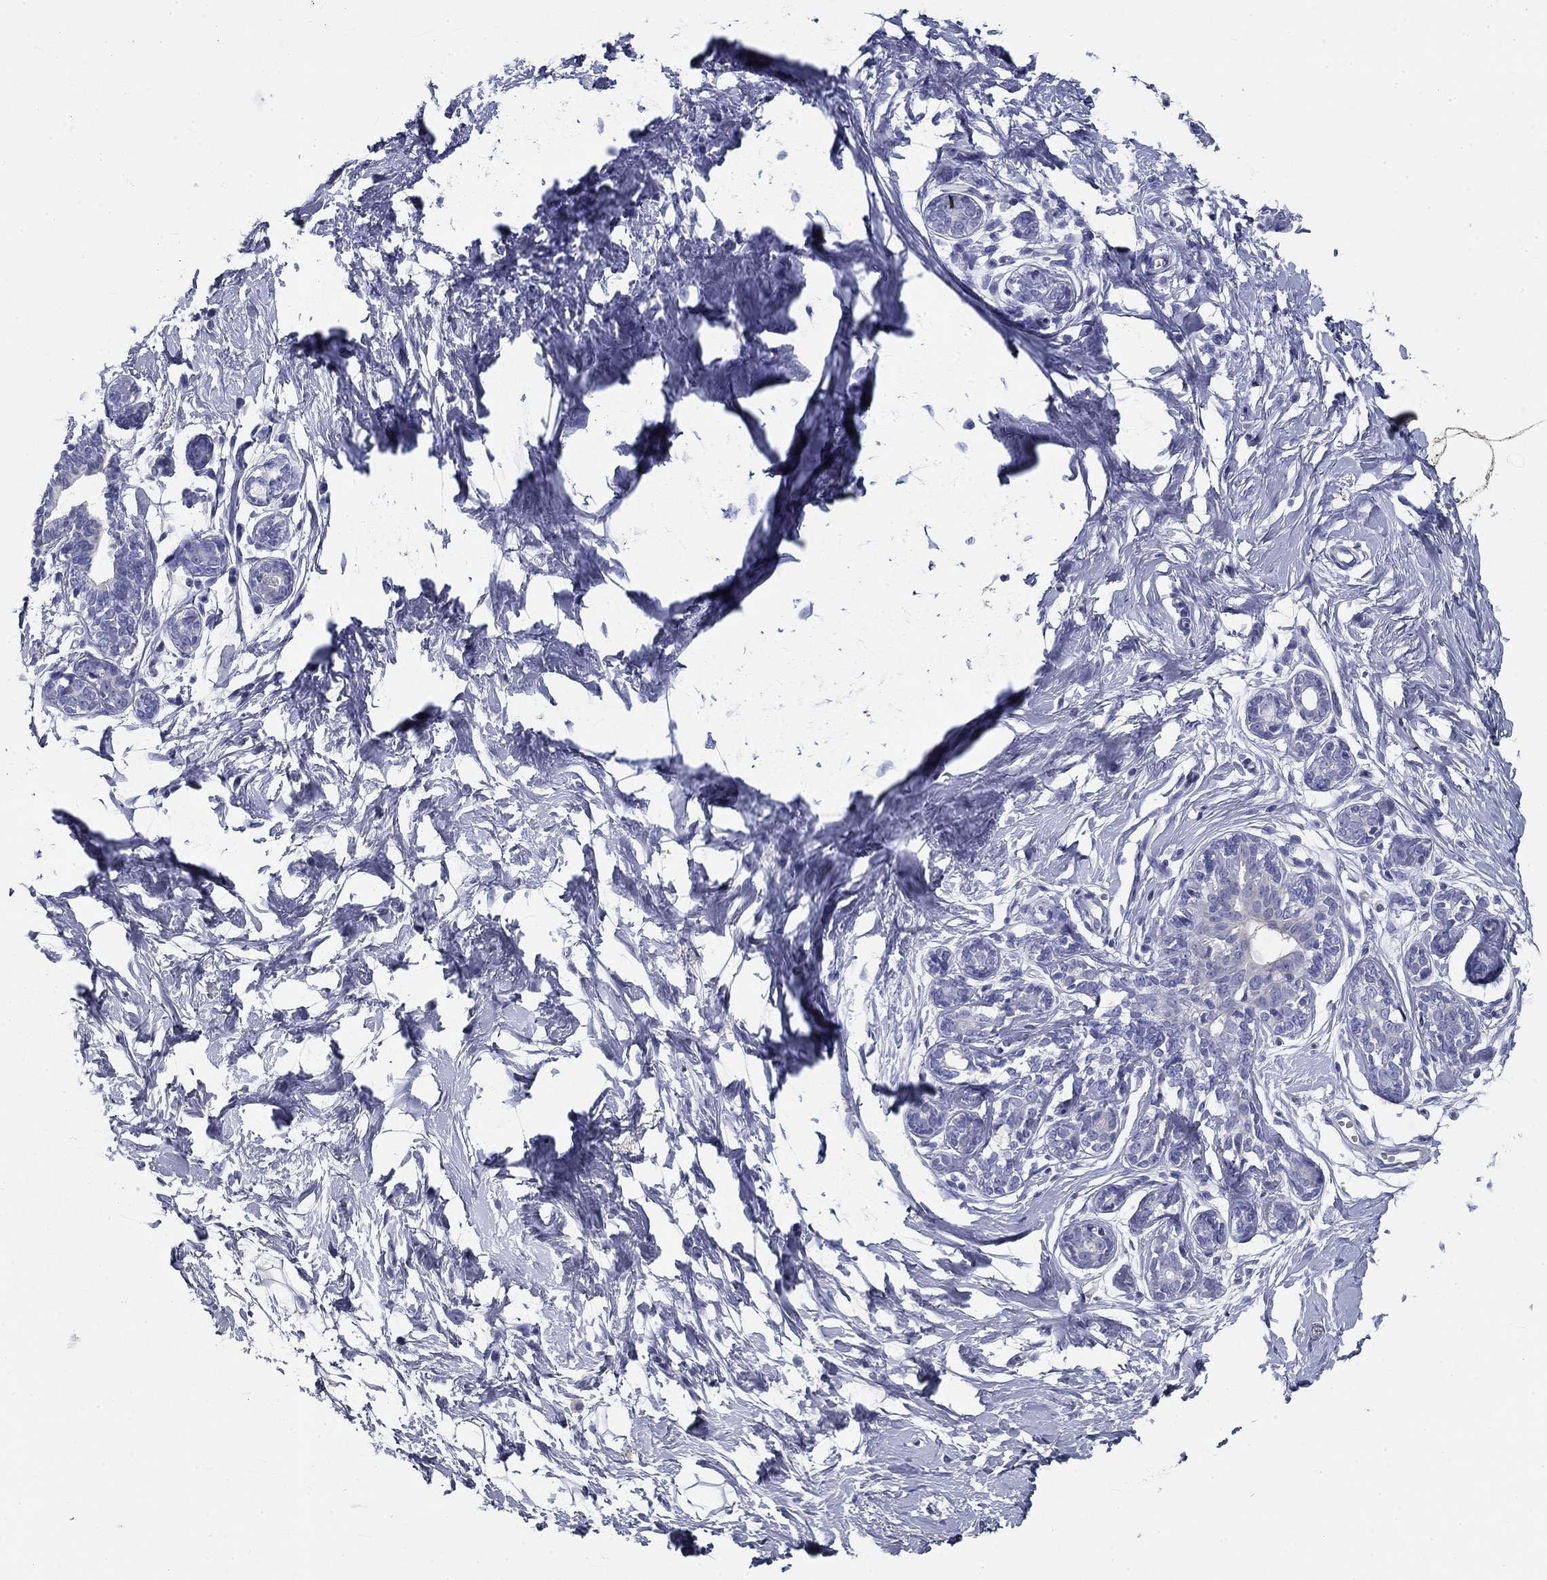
{"staining": {"intensity": "negative", "quantity": "none", "location": "none"}, "tissue": "breast", "cell_type": "Adipocytes", "image_type": "normal", "snomed": [{"axis": "morphology", "description": "Normal tissue, NOS"}, {"axis": "topography", "description": "Breast"}], "caption": "Breast stained for a protein using immunohistochemistry reveals no expression adipocytes.", "gene": "GALNTL5", "patient": {"sex": "female", "age": 37}}